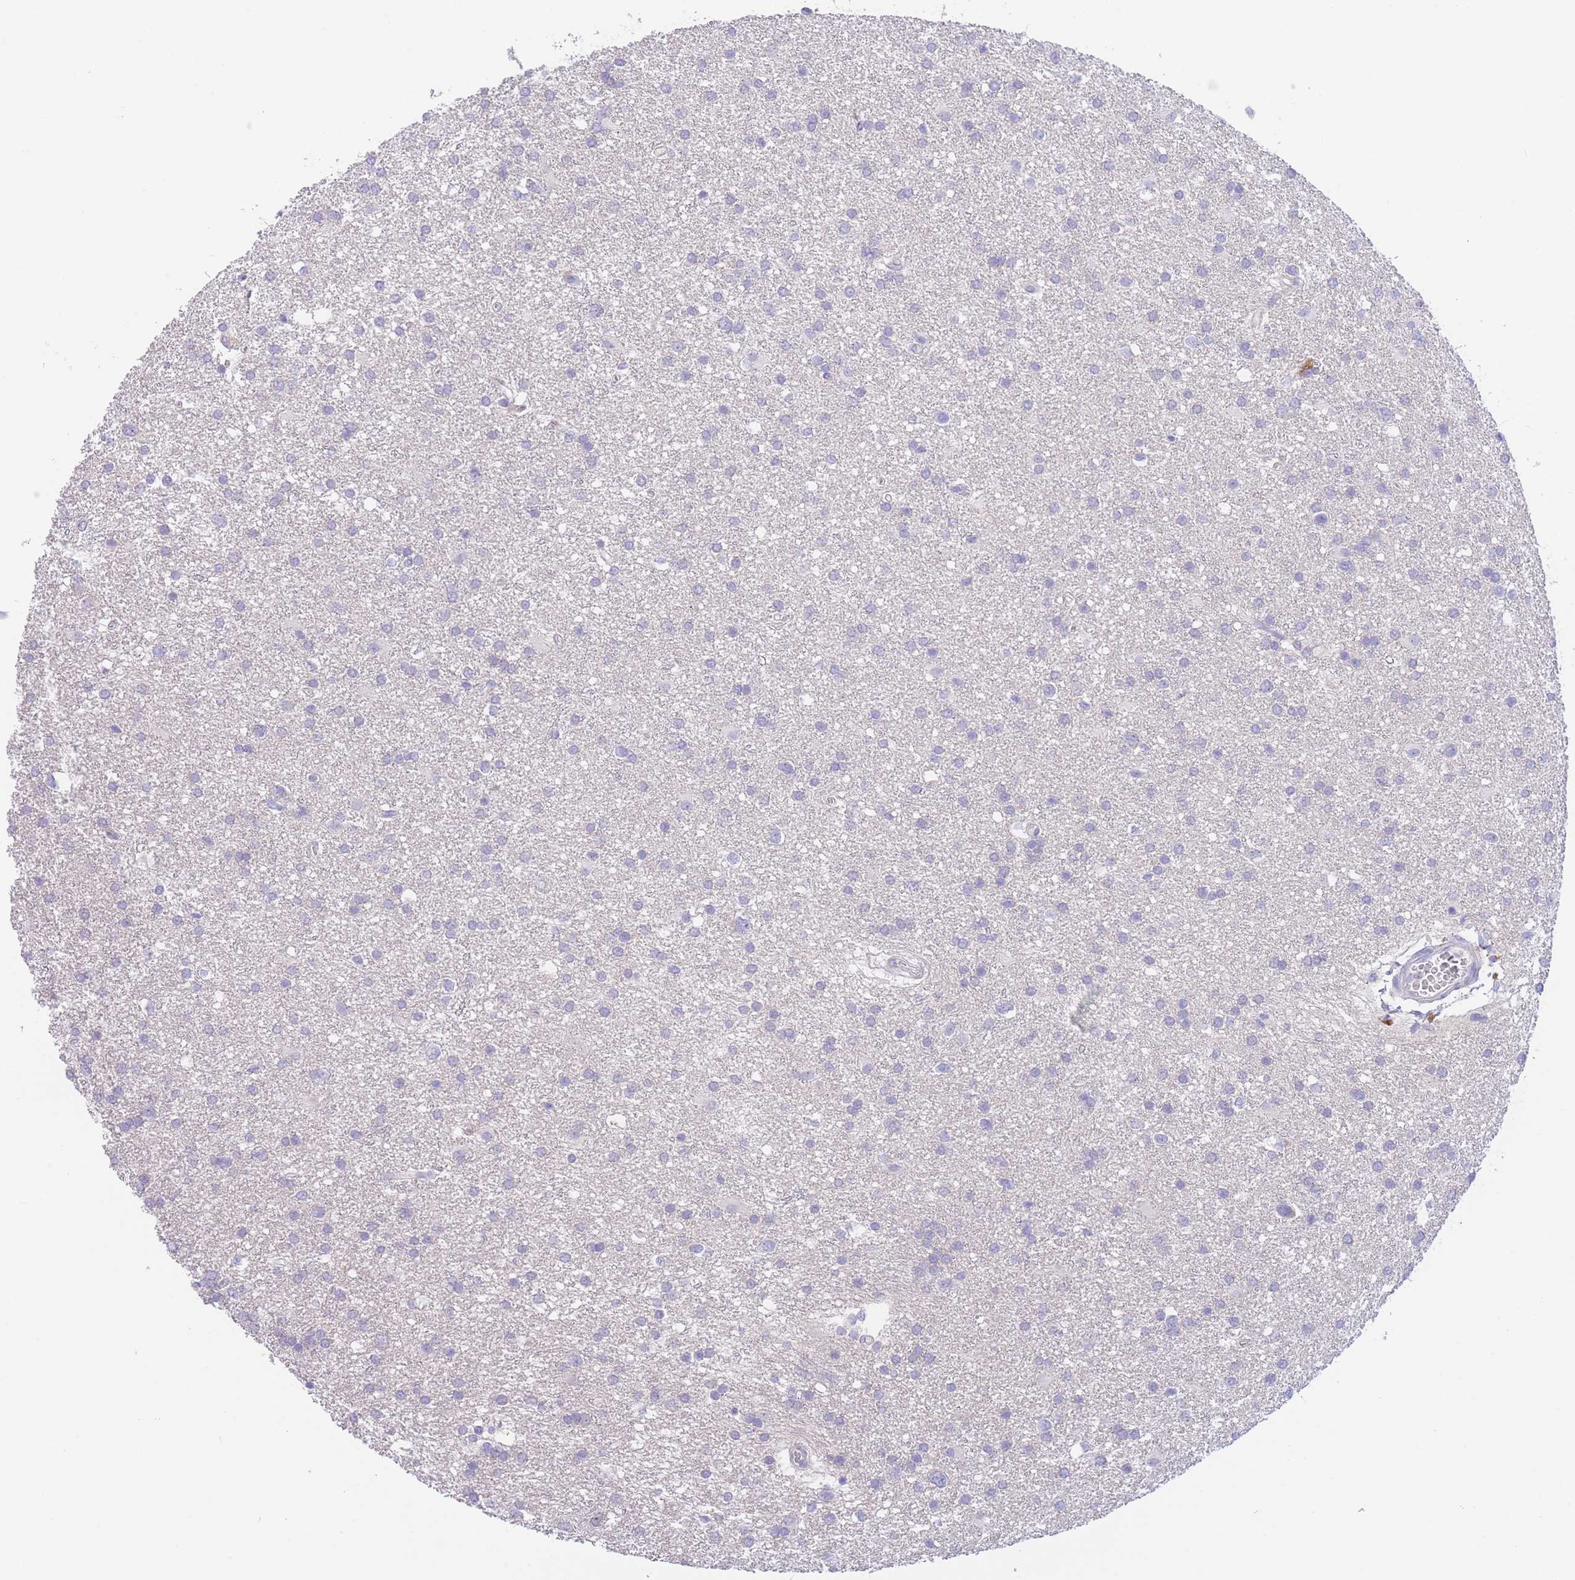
{"staining": {"intensity": "negative", "quantity": "none", "location": "none"}, "tissue": "glioma", "cell_type": "Tumor cells", "image_type": "cancer", "snomed": [{"axis": "morphology", "description": "Glioma, malignant, Low grade"}, {"axis": "topography", "description": "Brain"}], "caption": "Immunohistochemistry (IHC) of glioma reveals no positivity in tumor cells.", "gene": "PCDHB3", "patient": {"sex": "female", "age": 32}}